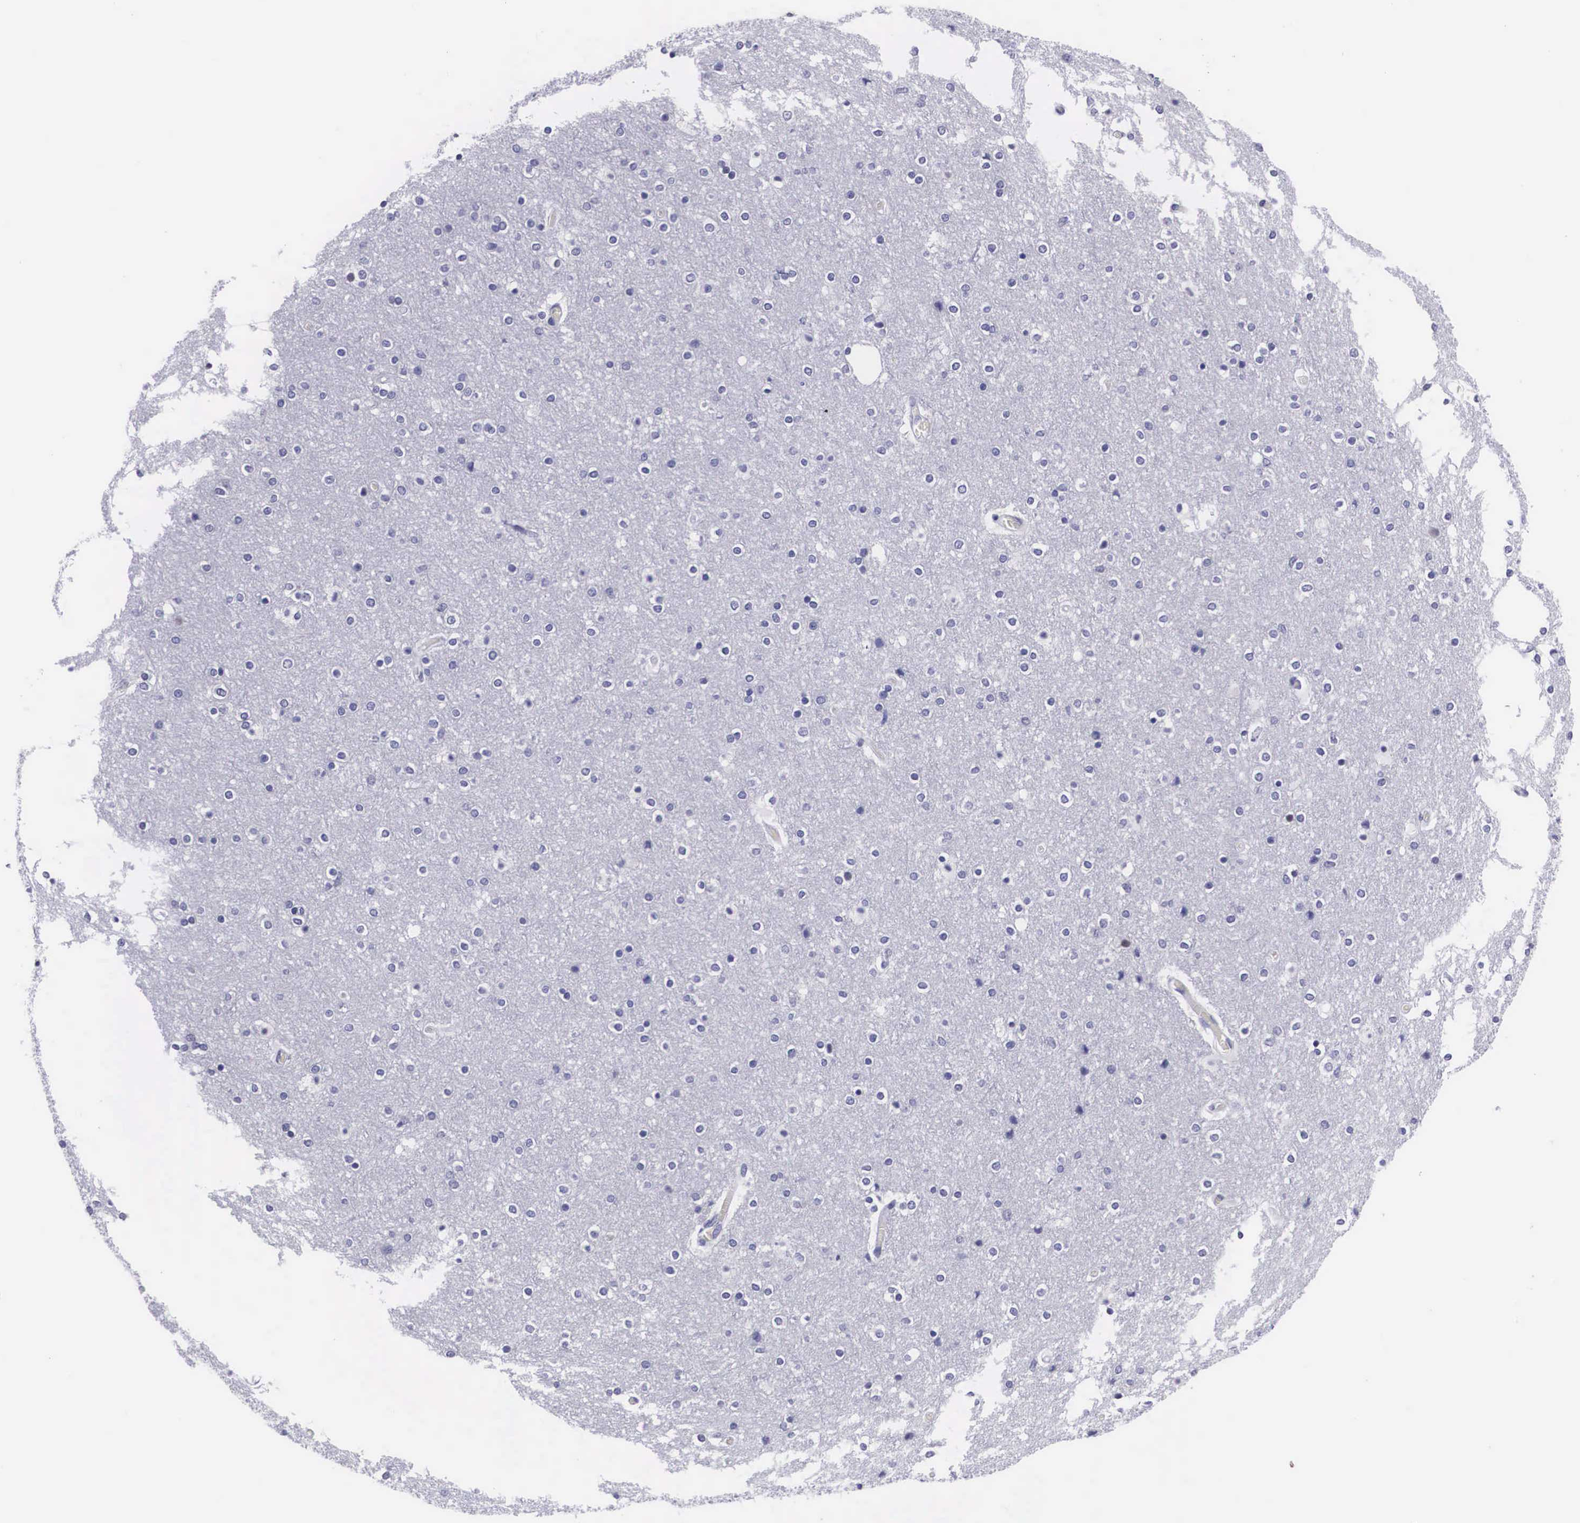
{"staining": {"intensity": "negative", "quantity": "none", "location": "none"}, "tissue": "cerebral cortex", "cell_type": "Endothelial cells", "image_type": "normal", "snomed": [{"axis": "morphology", "description": "Normal tissue, NOS"}, {"axis": "topography", "description": "Cerebral cortex"}], "caption": "This is an IHC photomicrograph of unremarkable cerebral cortex. There is no staining in endothelial cells.", "gene": "C22orf31", "patient": {"sex": "female", "age": 54}}